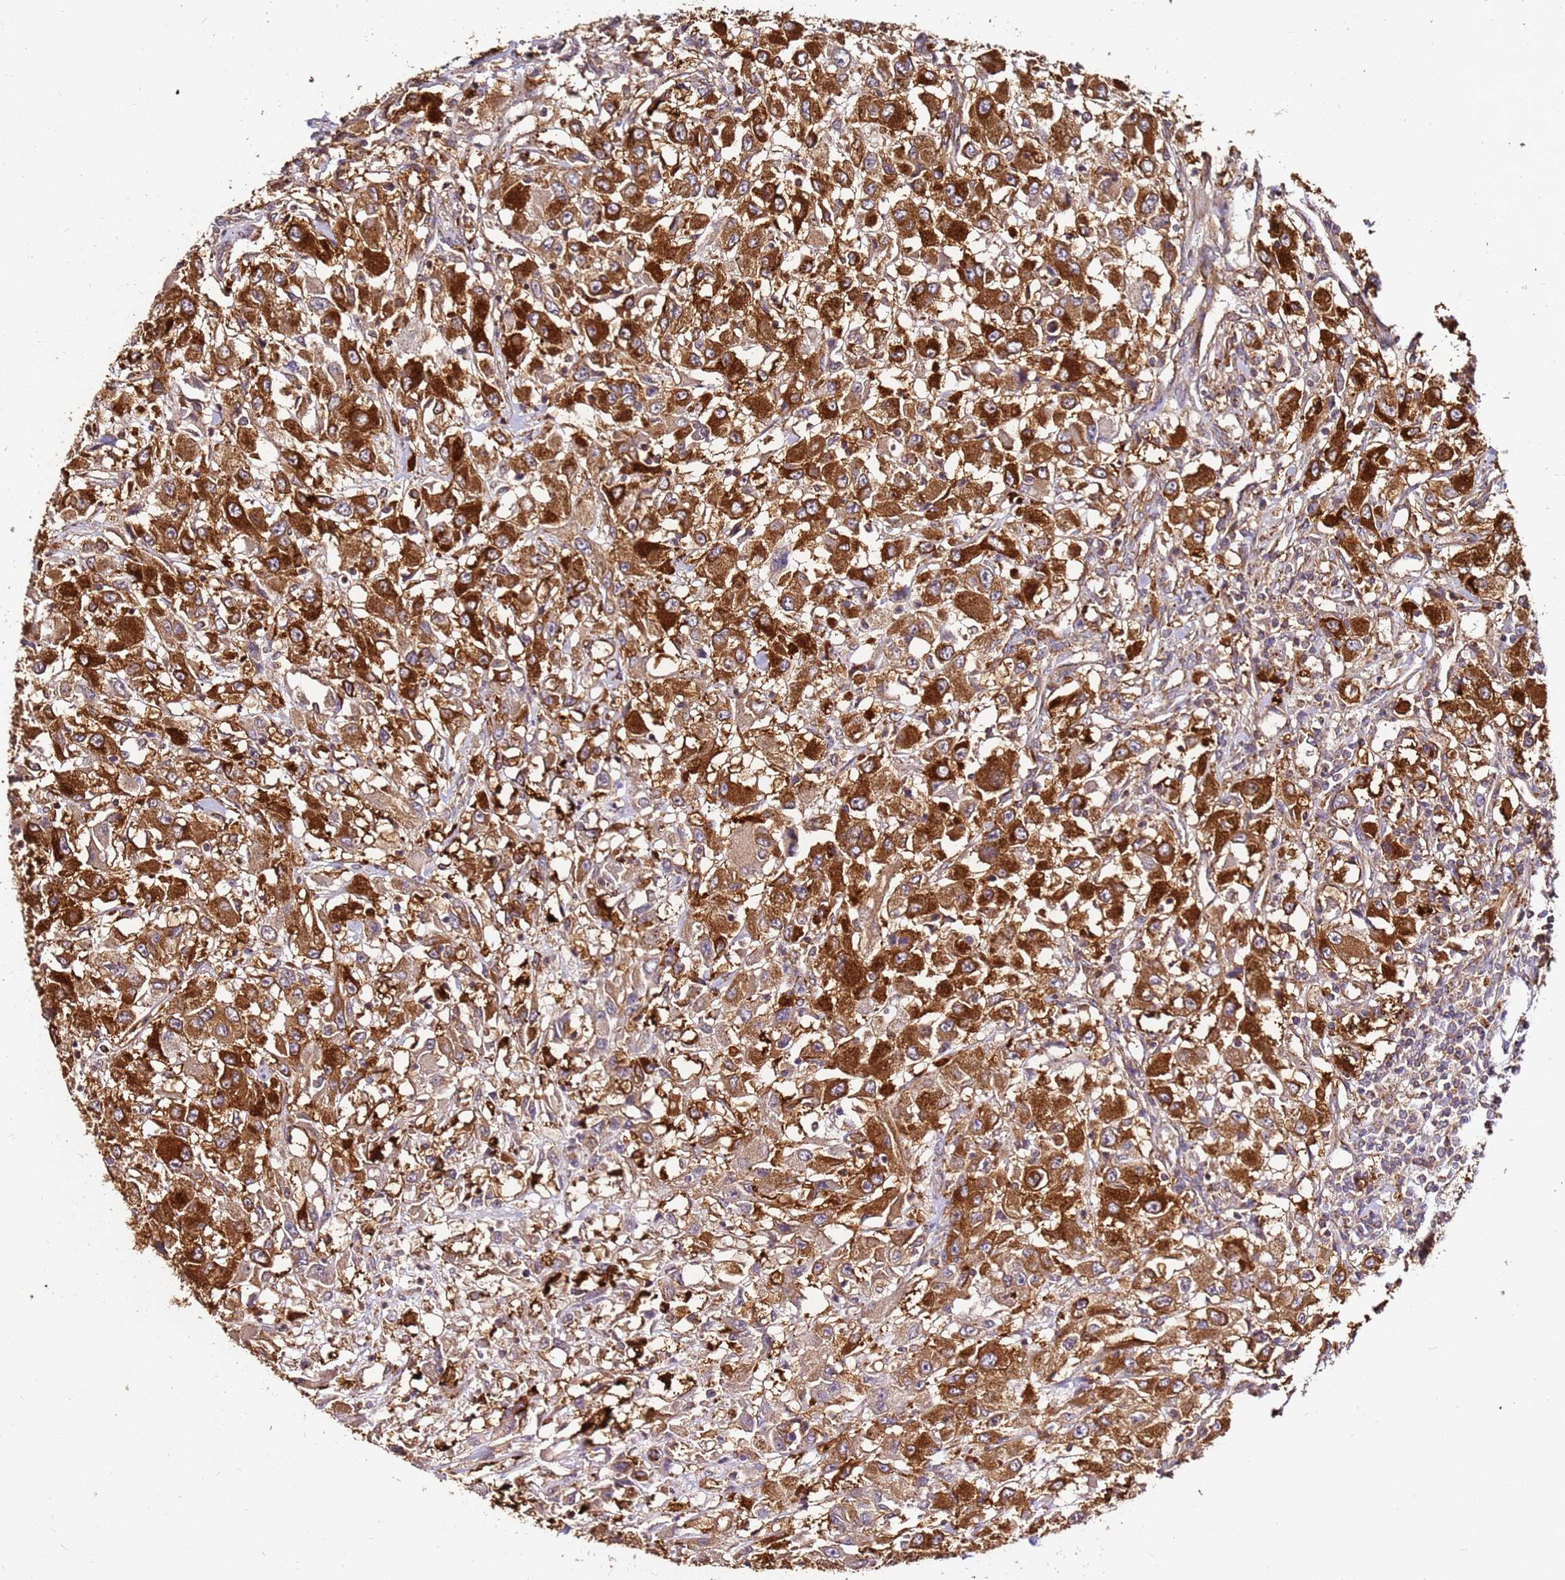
{"staining": {"intensity": "strong", "quantity": ">75%", "location": "cytoplasmic/membranous"}, "tissue": "renal cancer", "cell_type": "Tumor cells", "image_type": "cancer", "snomed": [{"axis": "morphology", "description": "Adenocarcinoma, NOS"}, {"axis": "topography", "description": "Kidney"}], "caption": "There is high levels of strong cytoplasmic/membranous positivity in tumor cells of renal adenocarcinoma, as demonstrated by immunohistochemical staining (brown color).", "gene": "DVL3", "patient": {"sex": "female", "age": 67}}